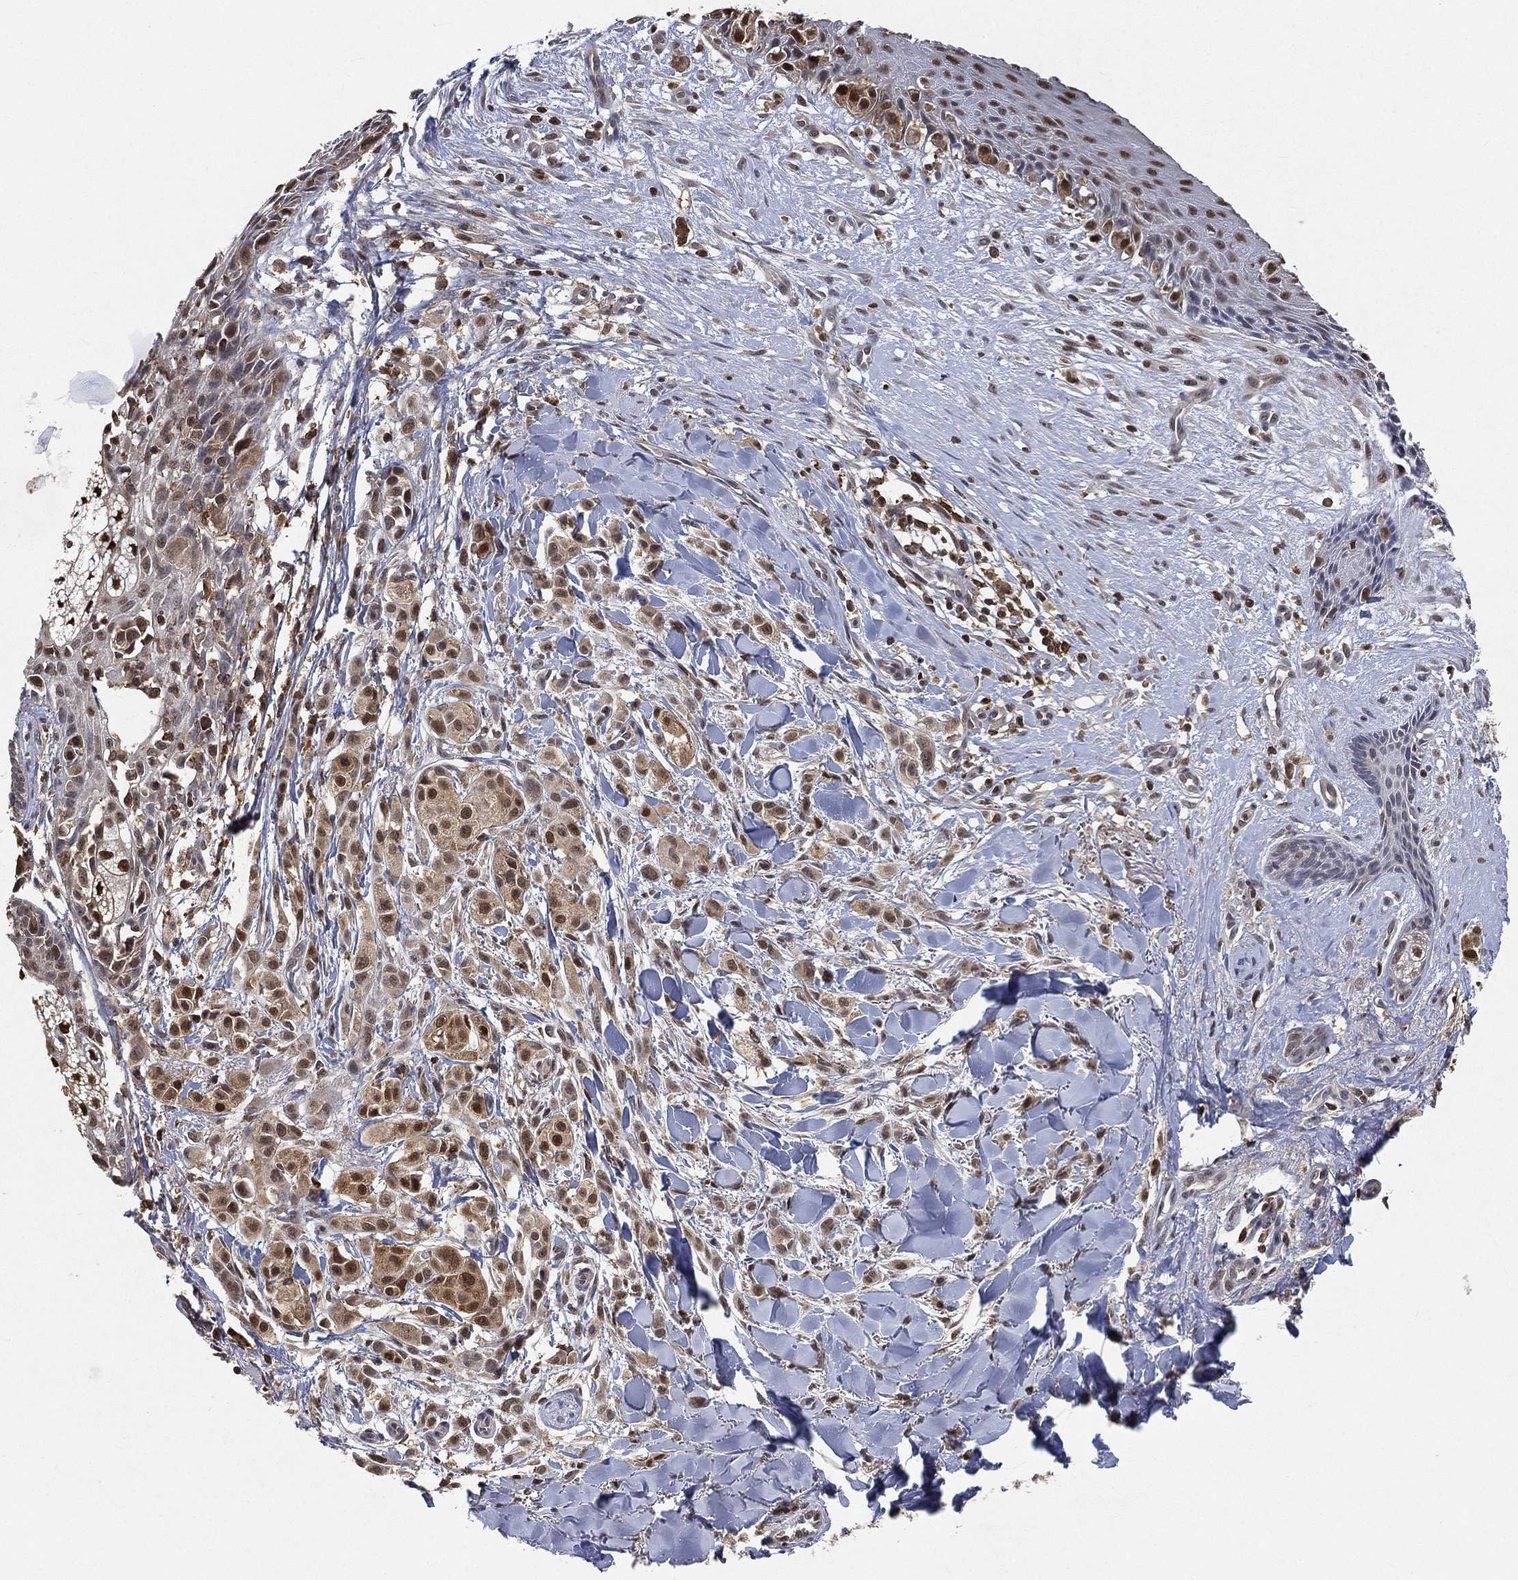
{"staining": {"intensity": "strong", "quantity": "<25%", "location": "nuclear"}, "tissue": "melanoma", "cell_type": "Tumor cells", "image_type": "cancer", "snomed": [{"axis": "morphology", "description": "Malignant melanoma, NOS"}, {"axis": "topography", "description": "Skin"}], "caption": "Strong nuclear expression is appreciated in approximately <25% of tumor cells in malignant melanoma.", "gene": "WDR26", "patient": {"sex": "male", "age": 57}}